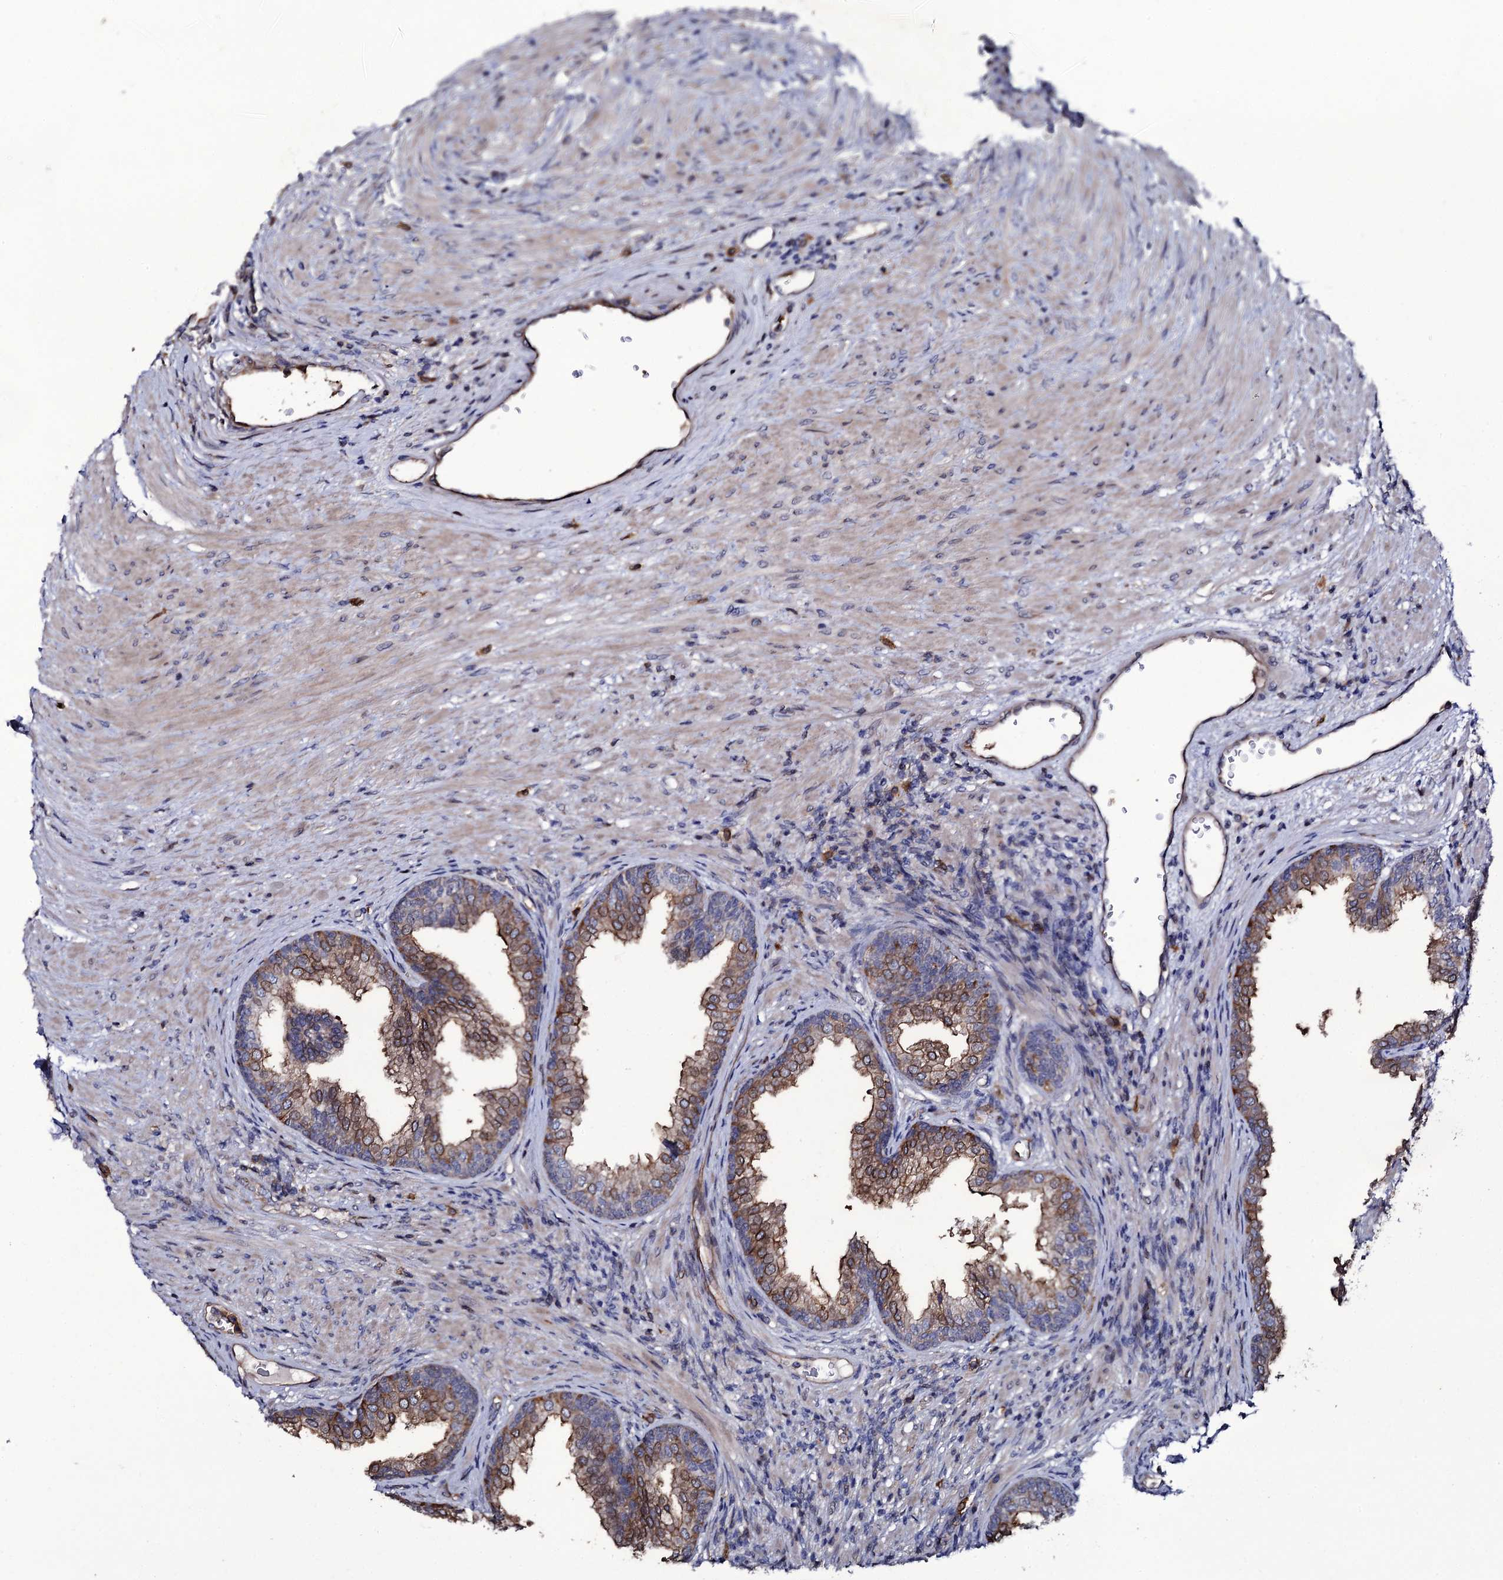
{"staining": {"intensity": "moderate", "quantity": ">75%", "location": "cytoplasmic/membranous"}, "tissue": "prostate", "cell_type": "Glandular cells", "image_type": "normal", "snomed": [{"axis": "morphology", "description": "Normal tissue, NOS"}, {"axis": "topography", "description": "Prostate"}], "caption": "Immunohistochemical staining of unremarkable human prostate reveals >75% levels of moderate cytoplasmic/membranous protein positivity in about >75% of glandular cells.", "gene": "TTC23", "patient": {"sex": "male", "age": 76}}